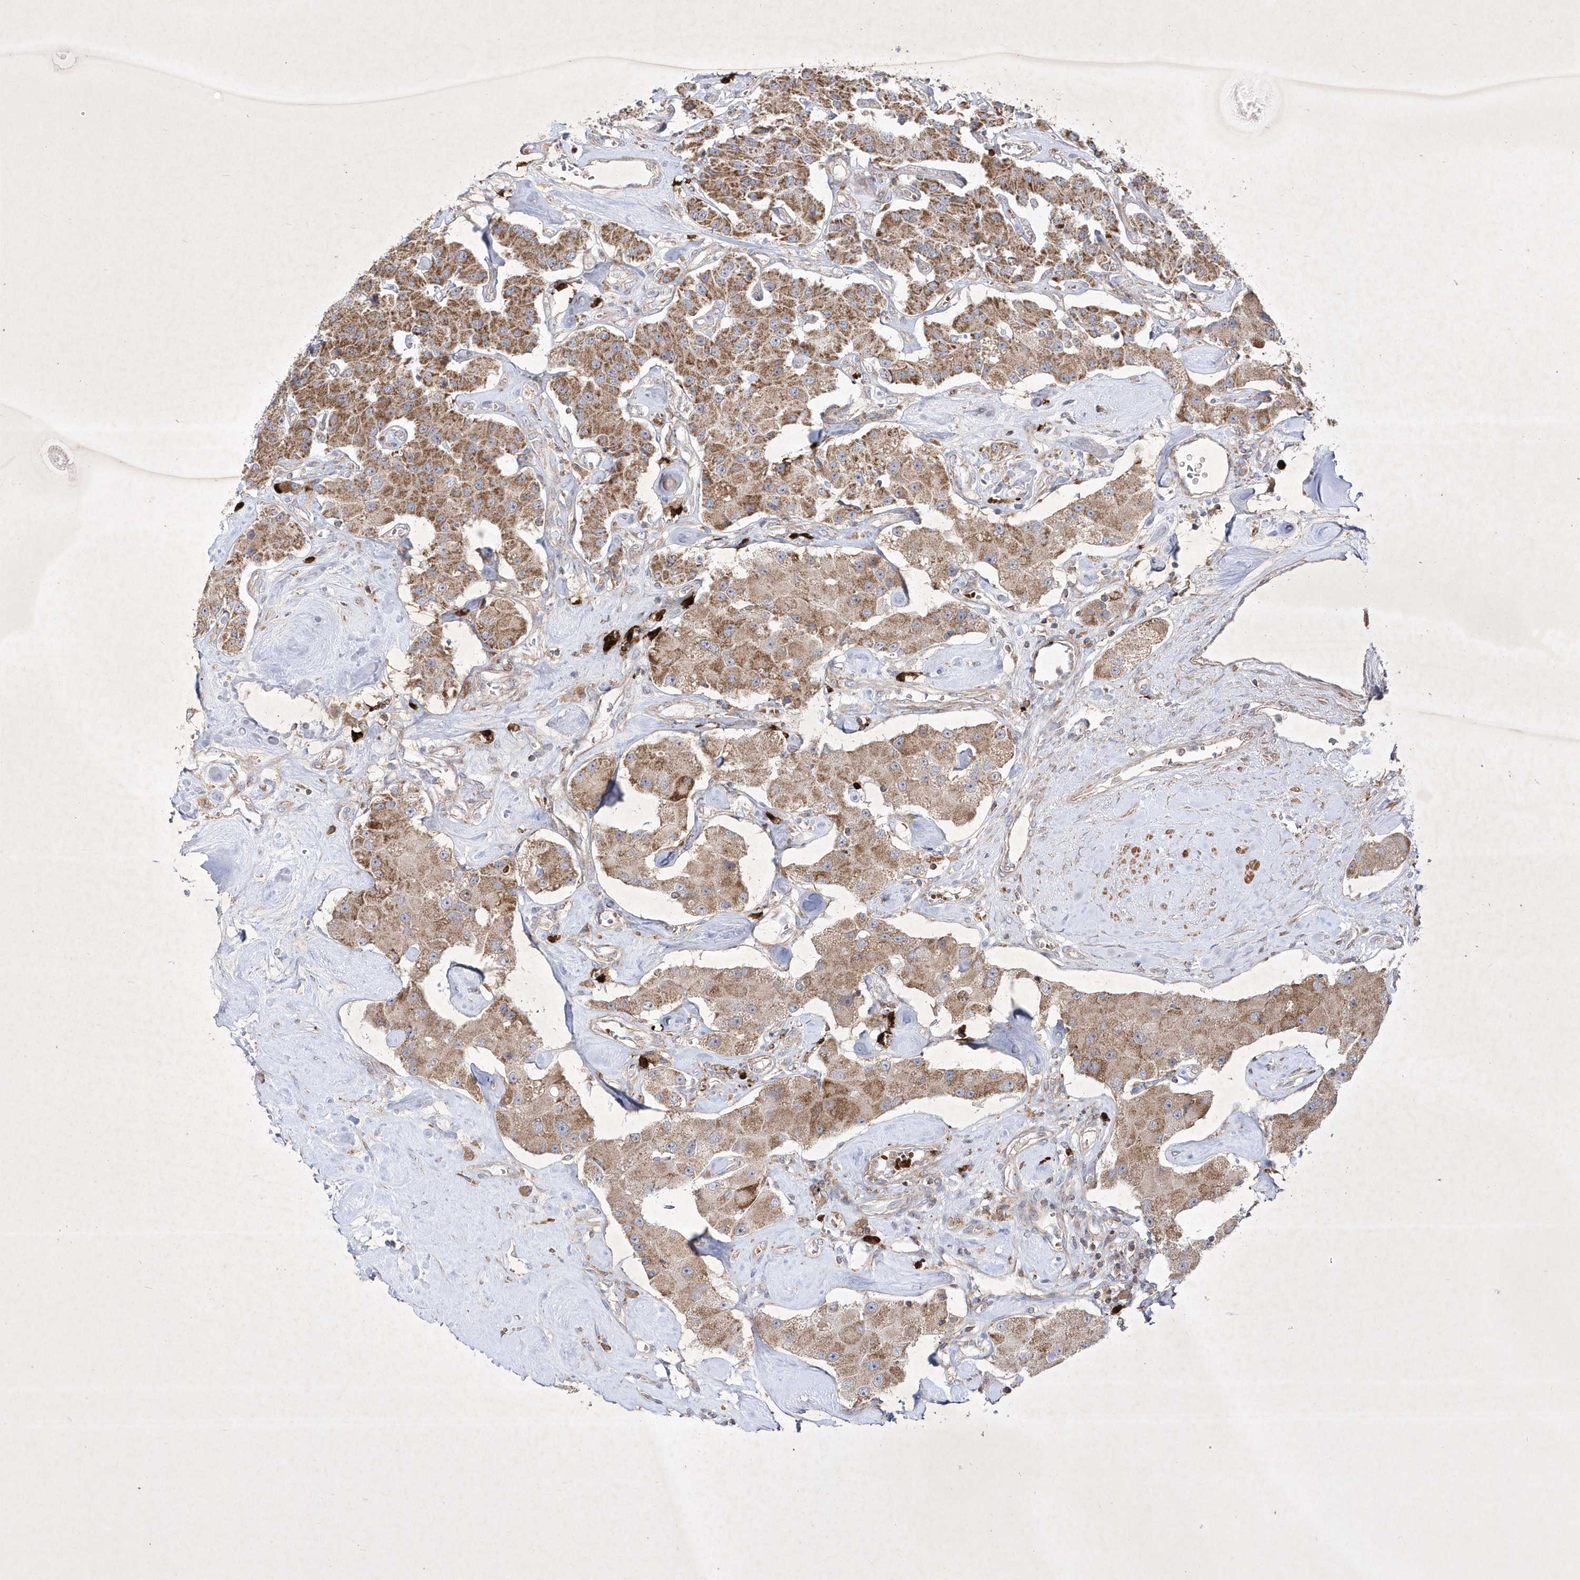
{"staining": {"intensity": "moderate", "quantity": ">75%", "location": "cytoplasmic/membranous"}, "tissue": "carcinoid", "cell_type": "Tumor cells", "image_type": "cancer", "snomed": [{"axis": "morphology", "description": "Carcinoid, malignant, NOS"}, {"axis": "topography", "description": "Pancreas"}], "caption": "Immunohistochemical staining of malignant carcinoid displays moderate cytoplasmic/membranous protein expression in about >75% of tumor cells.", "gene": "OPA1", "patient": {"sex": "male", "age": 41}}